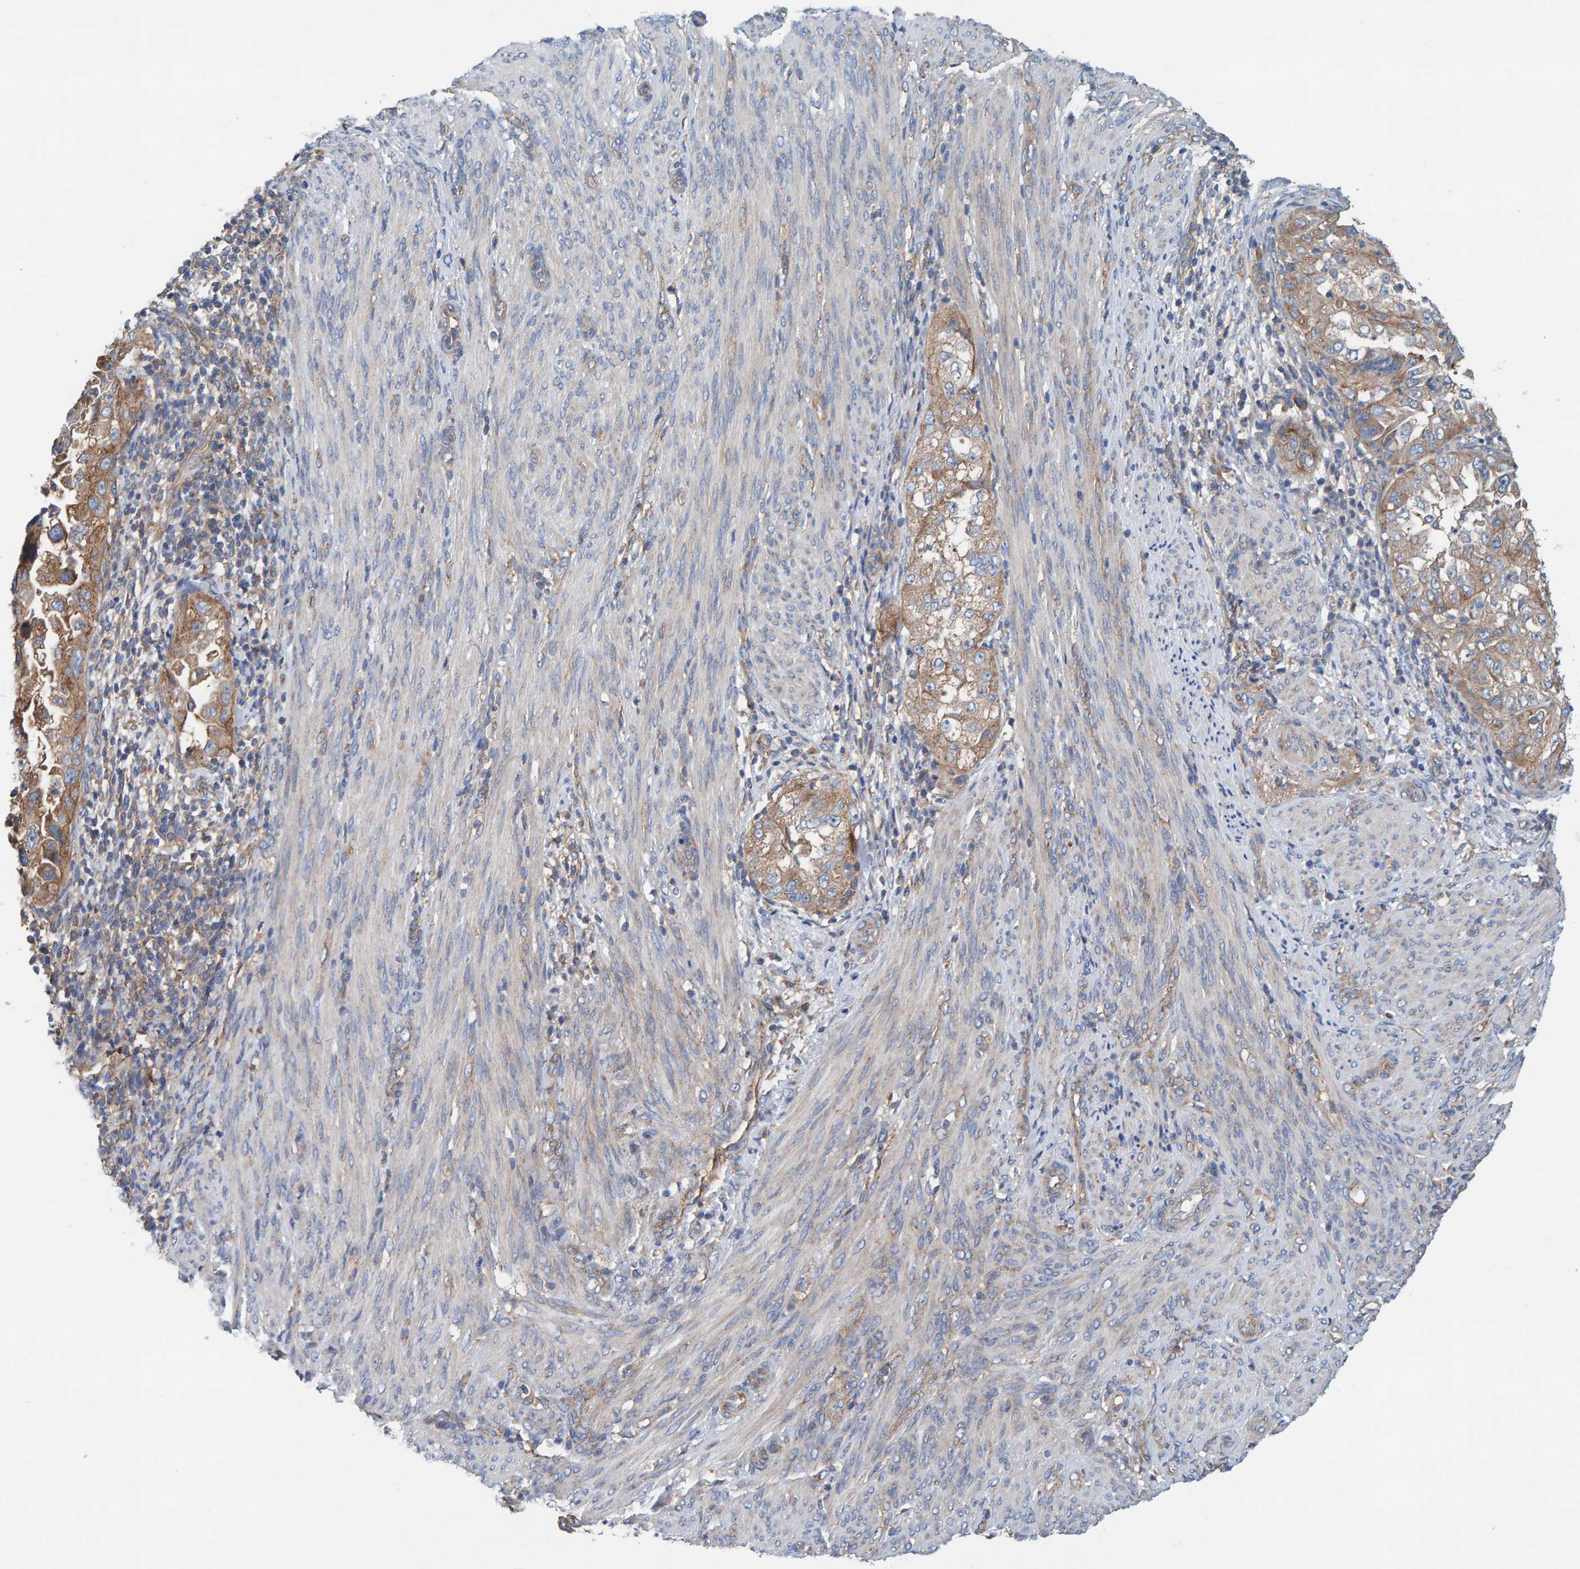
{"staining": {"intensity": "moderate", "quantity": ">75%", "location": "cytoplasmic/membranous"}, "tissue": "endometrial cancer", "cell_type": "Tumor cells", "image_type": "cancer", "snomed": [{"axis": "morphology", "description": "Adenocarcinoma, NOS"}, {"axis": "topography", "description": "Endometrium"}], "caption": "Immunohistochemical staining of adenocarcinoma (endometrial) demonstrates medium levels of moderate cytoplasmic/membranous protein staining in about >75% of tumor cells.", "gene": "MKLN1", "patient": {"sex": "female", "age": 85}}